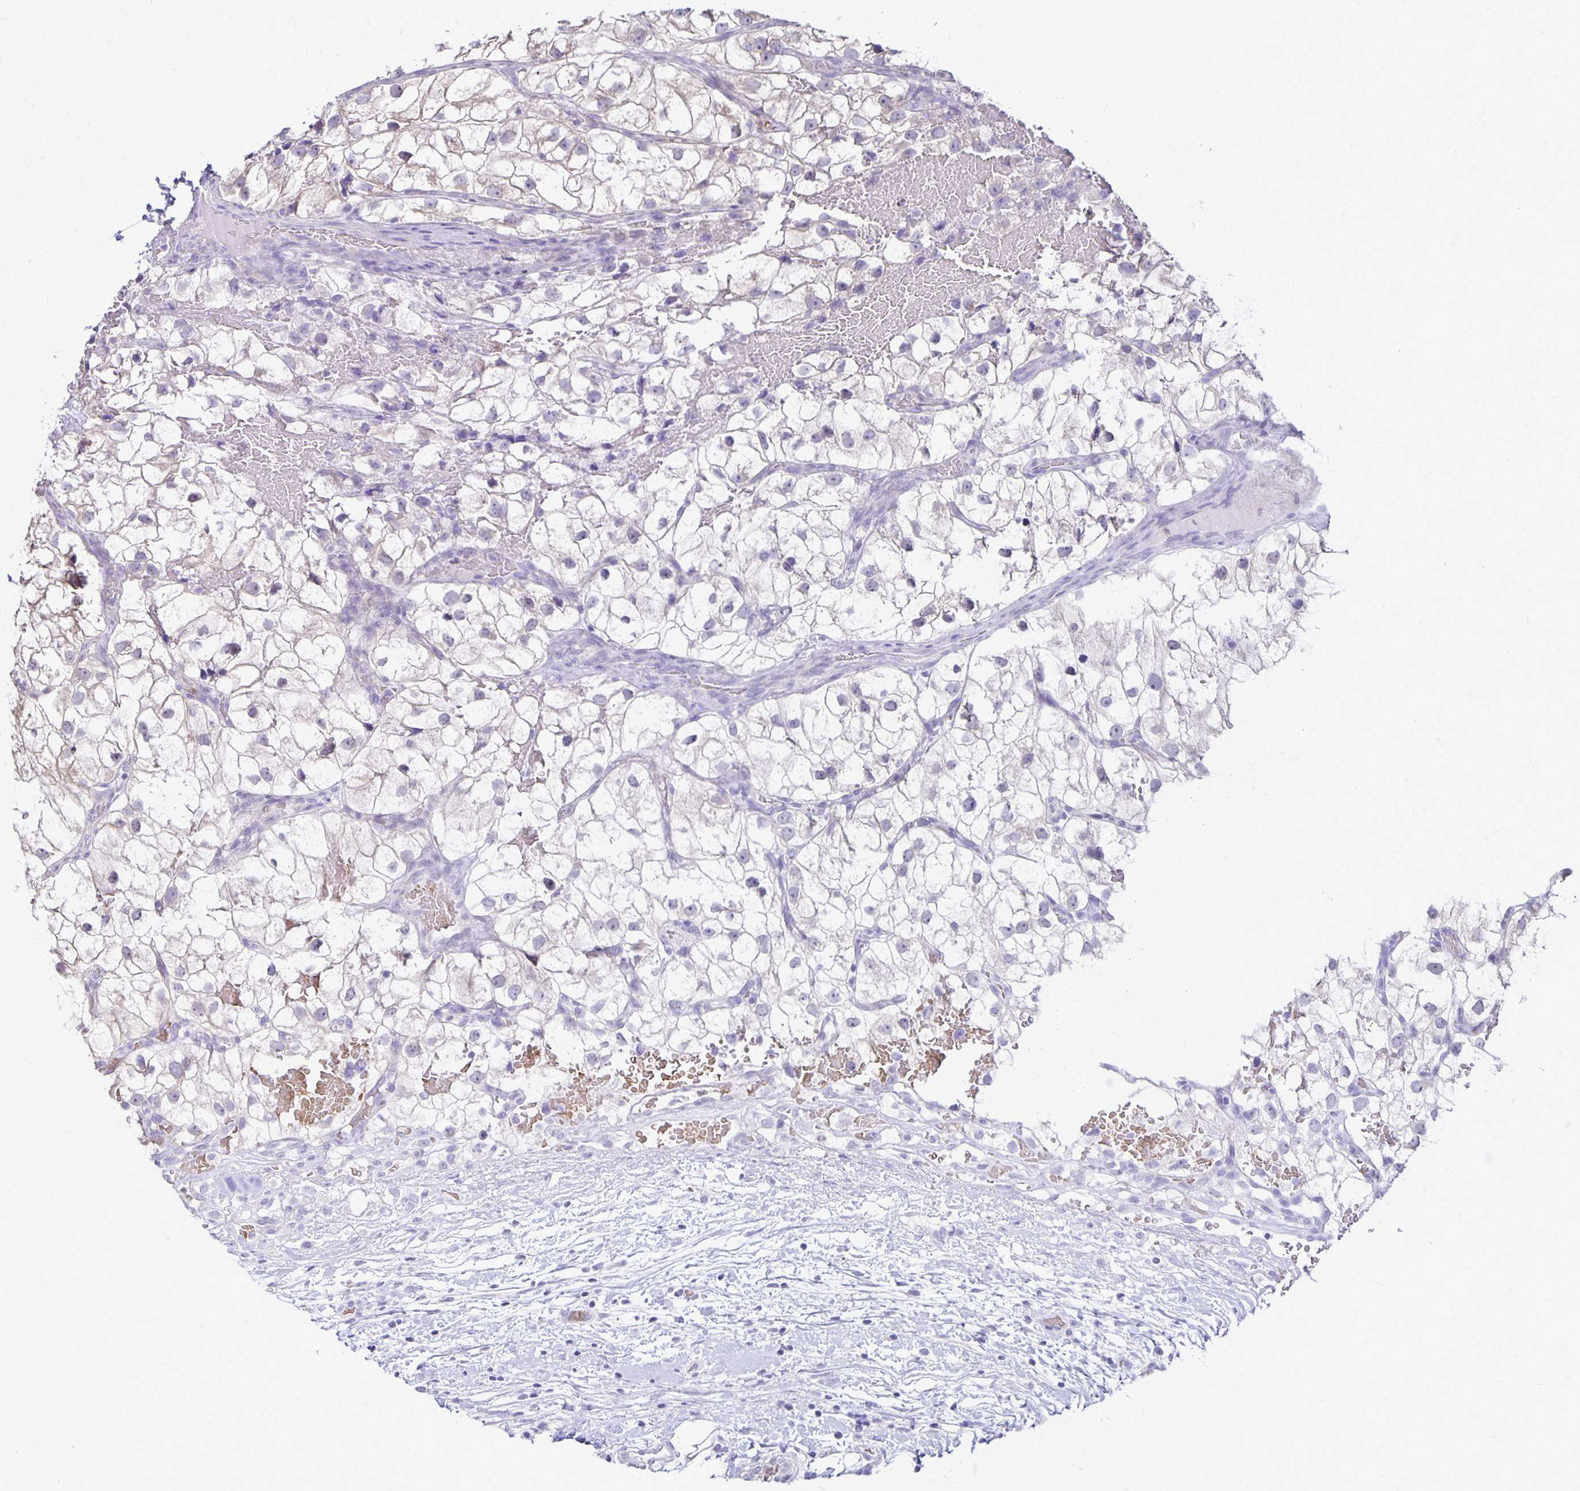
{"staining": {"intensity": "negative", "quantity": "none", "location": "none"}, "tissue": "renal cancer", "cell_type": "Tumor cells", "image_type": "cancer", "snomed": [{"axis": "morphology", "description": "Adenocarcinoma, NOS"}, {"axis": "topography", "description": "Kidney"}], "caption": "Immunohistochemistry (IHC) image of human renal cancer stained for a protein (brown), which reveals no positivity in tumor cells.", "gene": "FN3K", "patient": {"sex": "male", "age": 59}}